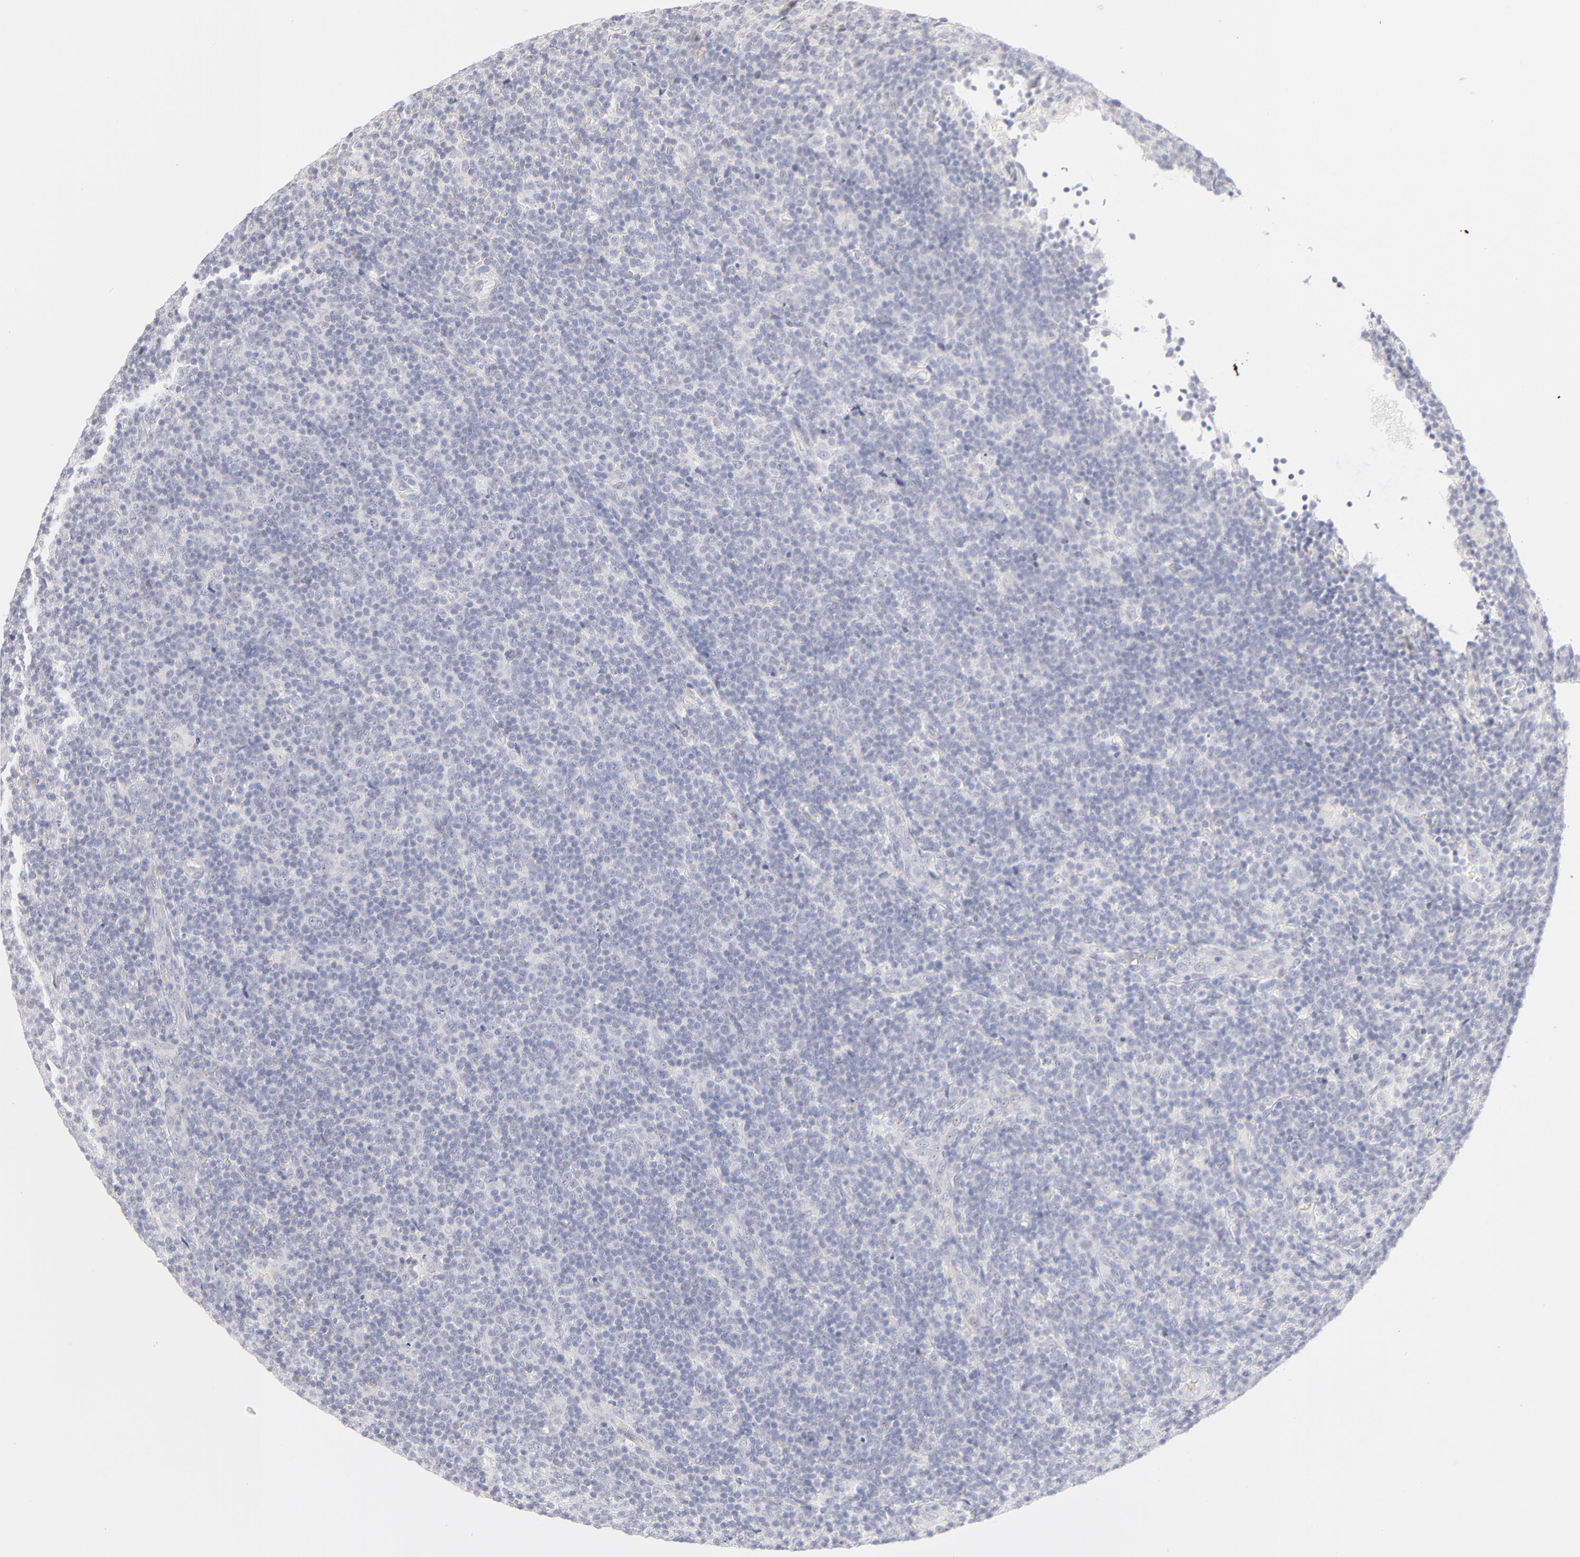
{"staining": {"intensity": "negative", "quantity": "none", "location": "none"}, "tissue": "lymphoma", "cell_type": "Tumor cells", "image_type": "cancer", "snomed": [{"axis": "morphology", "description": "Malignant lymphoma, non-Hodgkin's type, Low grade"}, {"axis": "topography", "description": "Lymph node"}], "caption": "Low-grade malignant lymphoma, non-Hodgkin's type stained for a protein using immunohistochemistry shows no staining tumor cells.", "gene": "NPNT", "patient": {"sex": "male", "age": 70}}